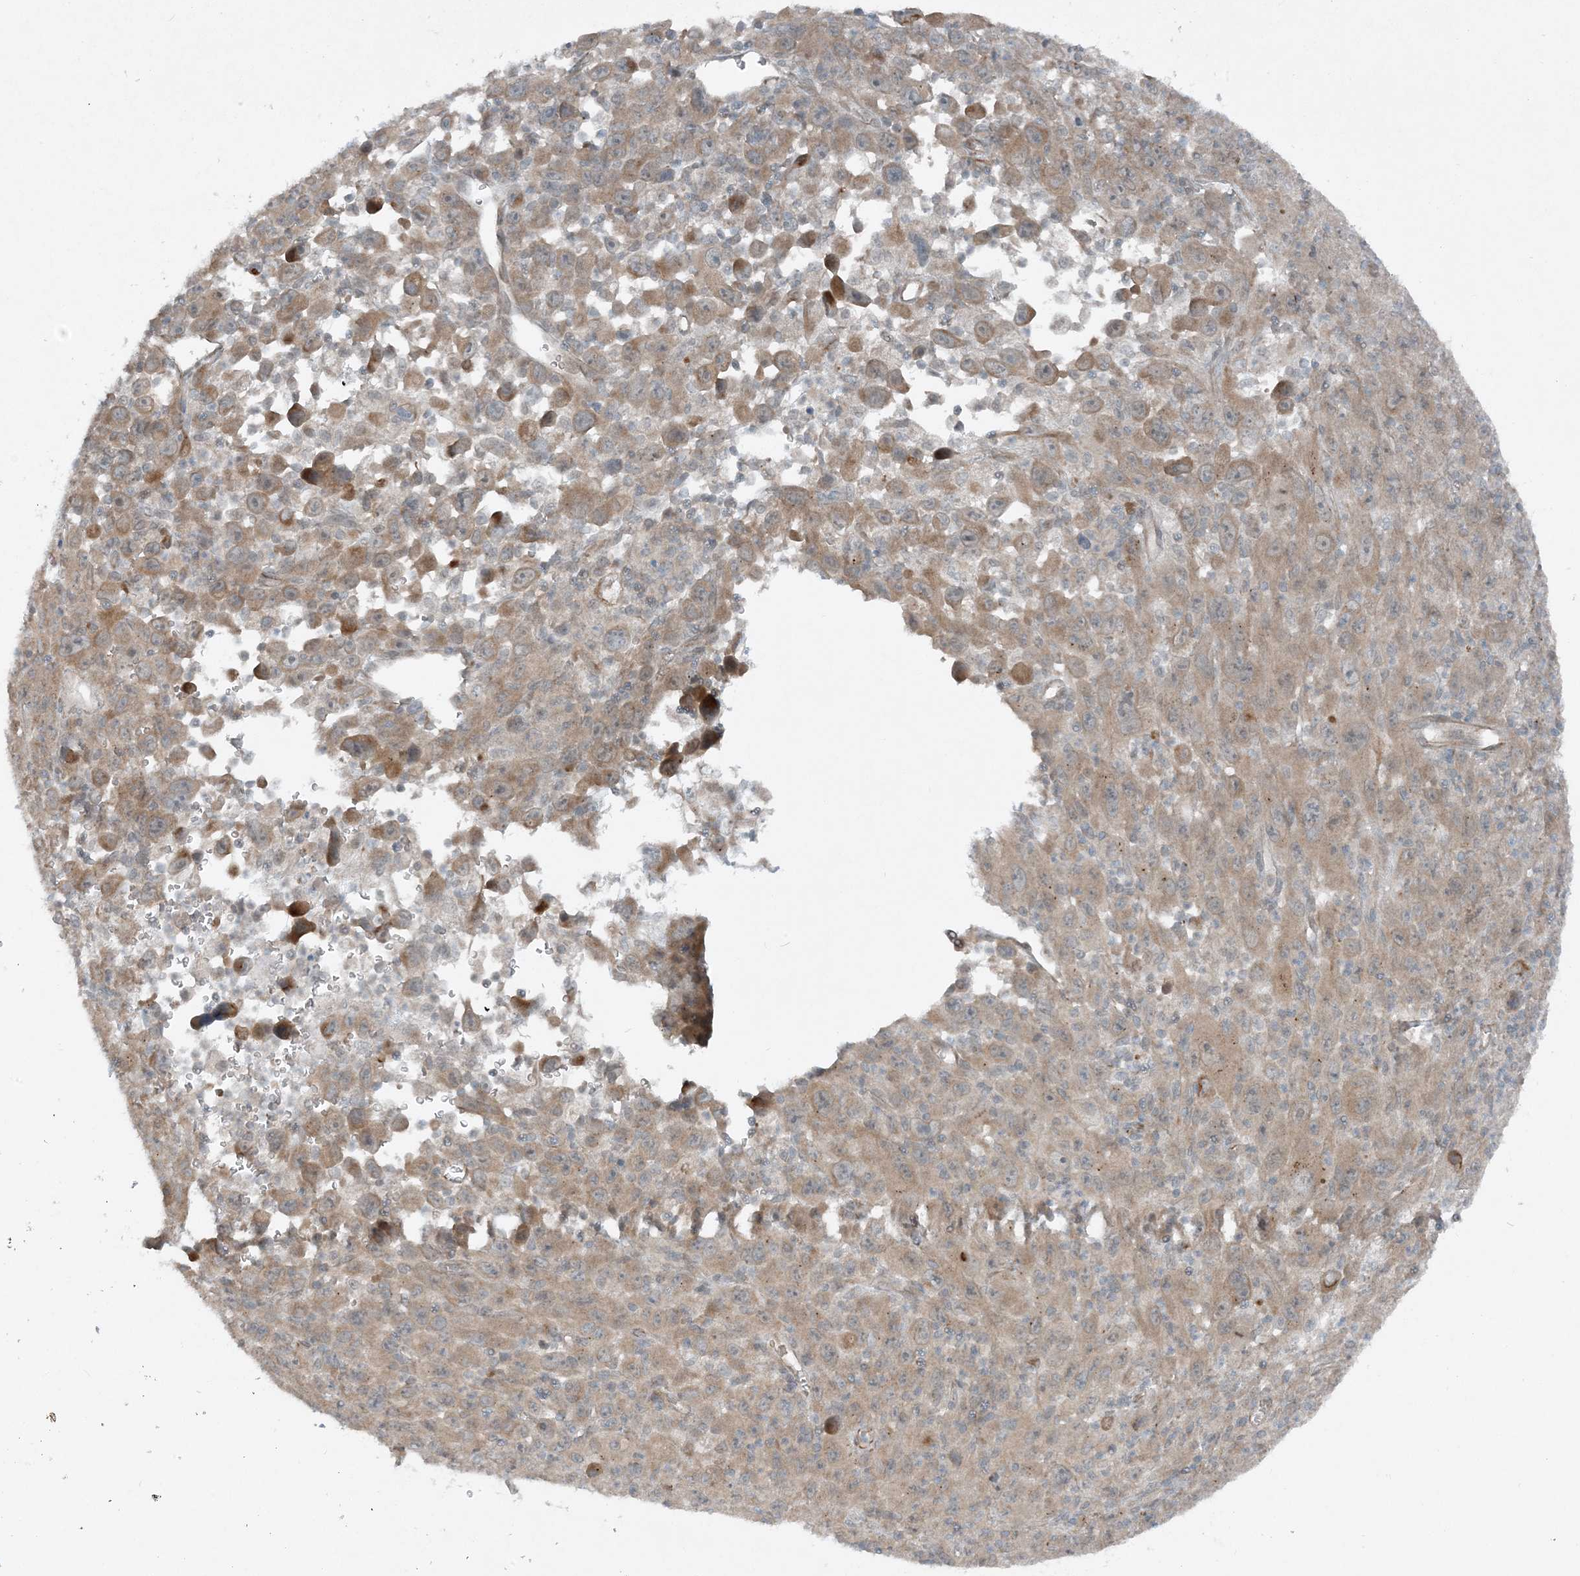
{"staining": {"intensity": "moderate", "quantity": "25%-75%", "location": "cytoplasmic/membranous"}, "tissue": "melanoma", "cell_type": "Tumor cells", "image_type": "cancer", "snomed": [{"axis": "morphology", "description": "Malignant melanoma, Metastatic site"}, {"axis": "topography", "description": "Skin"}], "caption": "Immunohistochemical staining of malignant melanoma (metastatic site) displays medium levels of moderate cytoplasmic/membranous protein positivity in approximately 25%-75% of tumor cells.", "gene": "MITD1", "patient": {"sex": "female", "age": 56}}